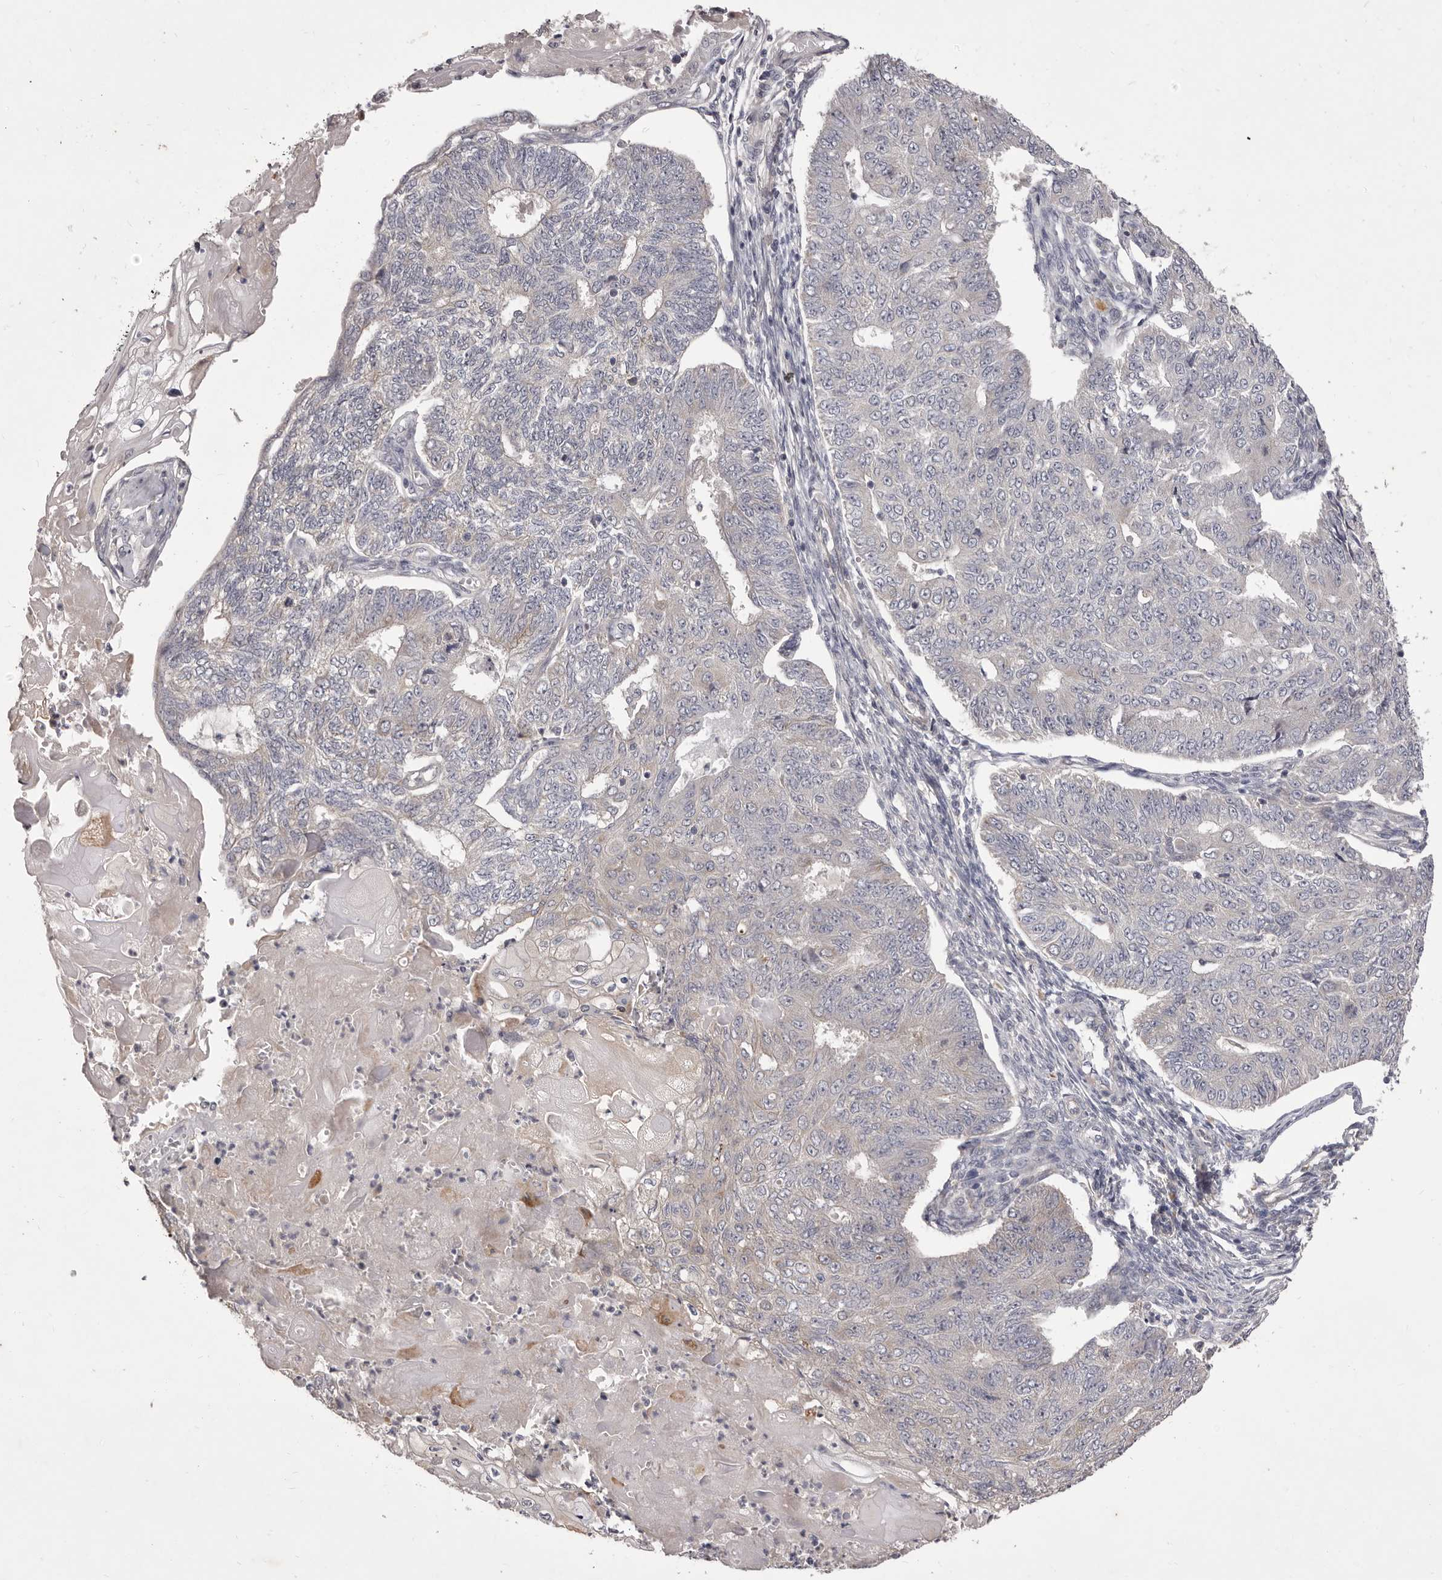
{"staining": {"intensity": "negative", "quantity": "none", "location": "none"}, "tissue": "endometrial cancer", "cell_type": "Tumor cells", "image_type": "cancer", "snomed": [{"axis": "morphology", "description": "Adenocarcinoma, NOS"}, {"axis": "topography", "description": "Endometrium"}], "caption": "IHC of adenocarcinoma (endometrial) shows no expression in tumor cells.", "gene": "PNRC1", "patient": {"sex": "female", "age": 32}}